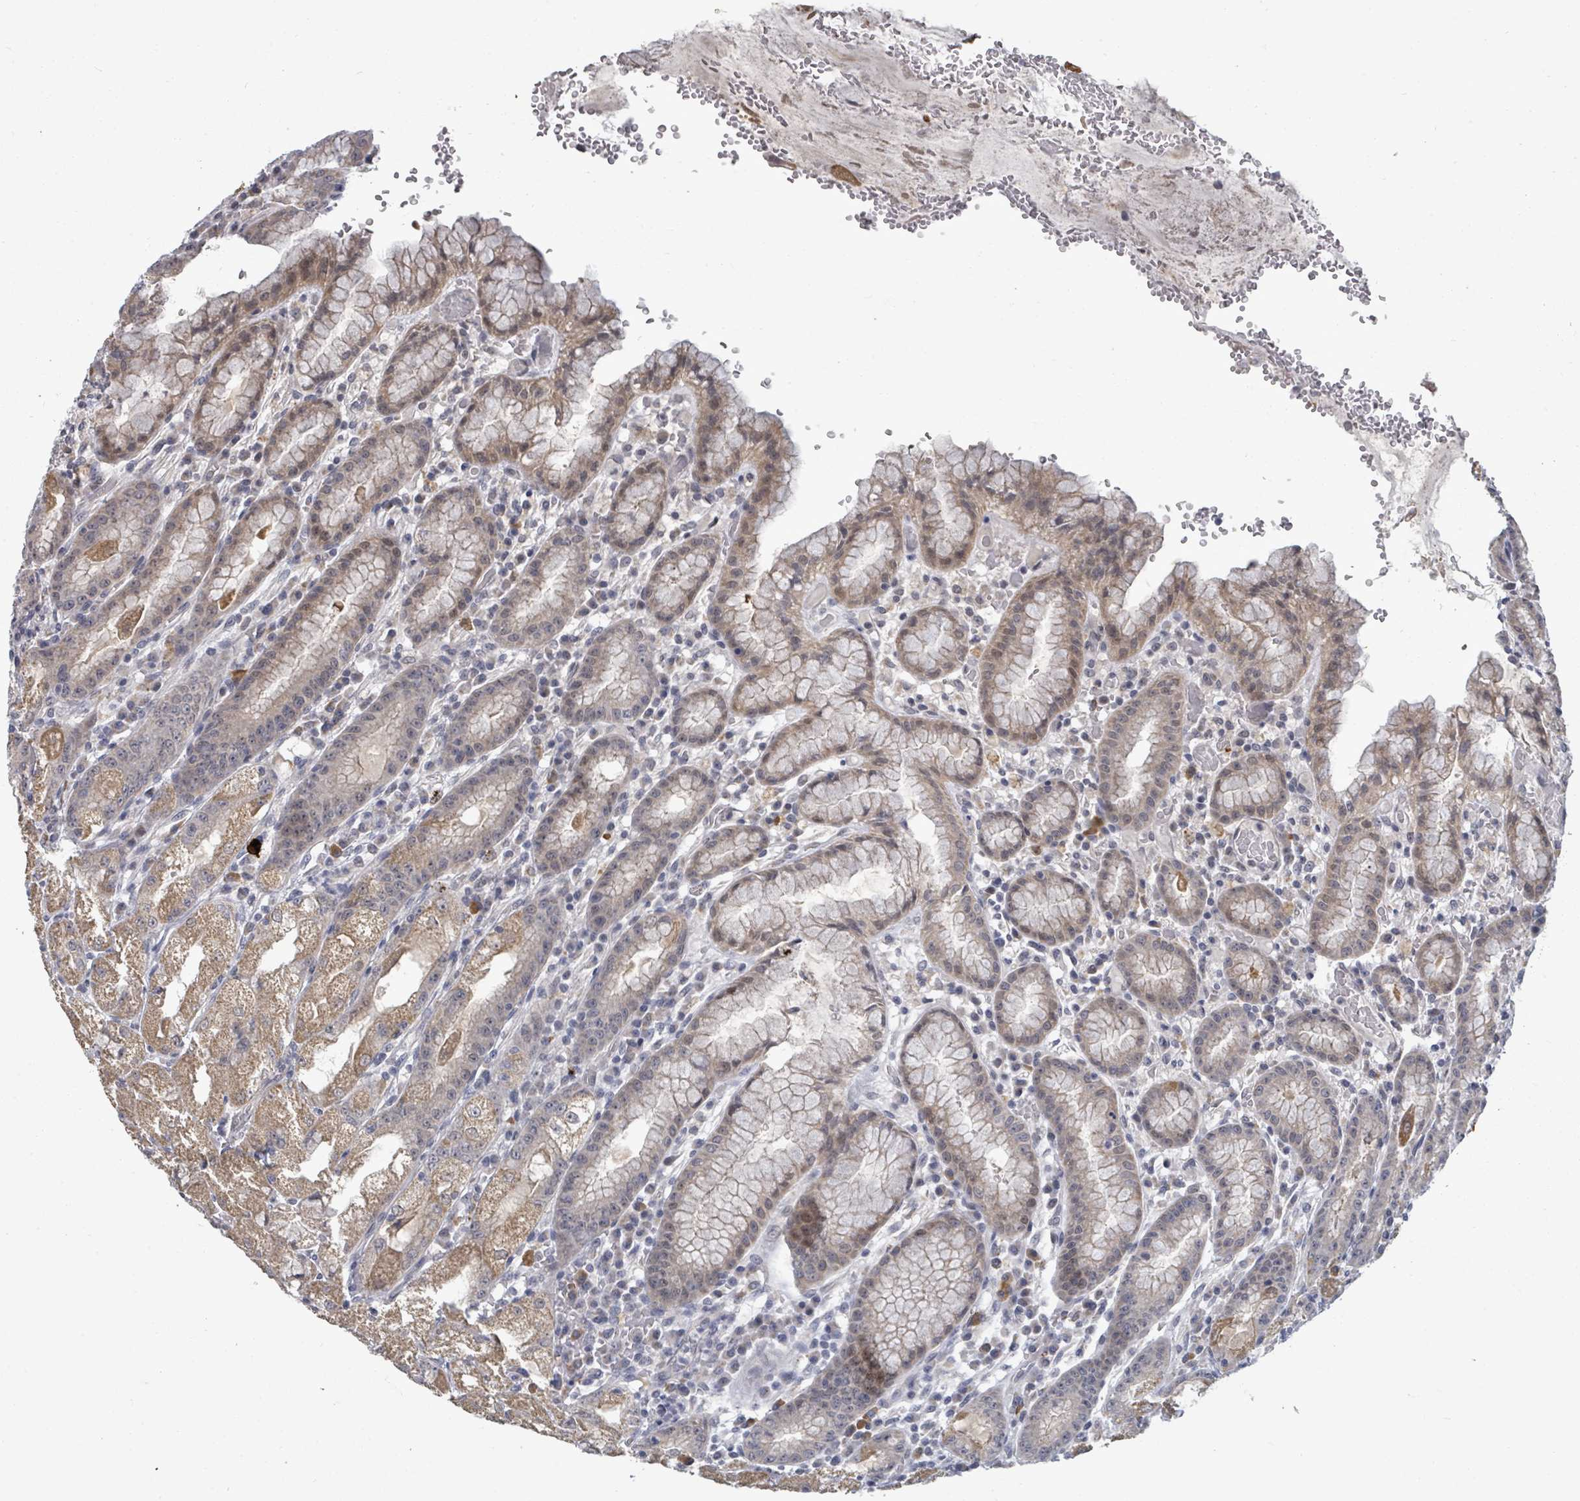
{"staining": {"intensity": "moderate", "quantity": ">75%", "location": "cytoplasmic/membranous,nuclear"}, "tissue": "stomach", "cell_type": "Glandular cells", "image_type": "normal", "snomed": [{"axis": "morphology", "description": "Normal tissue, NOS"}, {"axis": "topography", "description": "Stomach, upper"}], "caption": "DAB (3,3'-diaminobenzidine) immunohistochemical staining of normal stomach demonstrates moderate cytoplasmic/membranous,nuclear protein expression in about >75% of glandular cells. The staining was performed using DAB (3,3'-diaminobenzidine), with brown indicating positive protein expression. Nuclei are stained blue with hematoxylin.", "gene": "ASB12", "patient": {"sex": "male", "age": 52}}